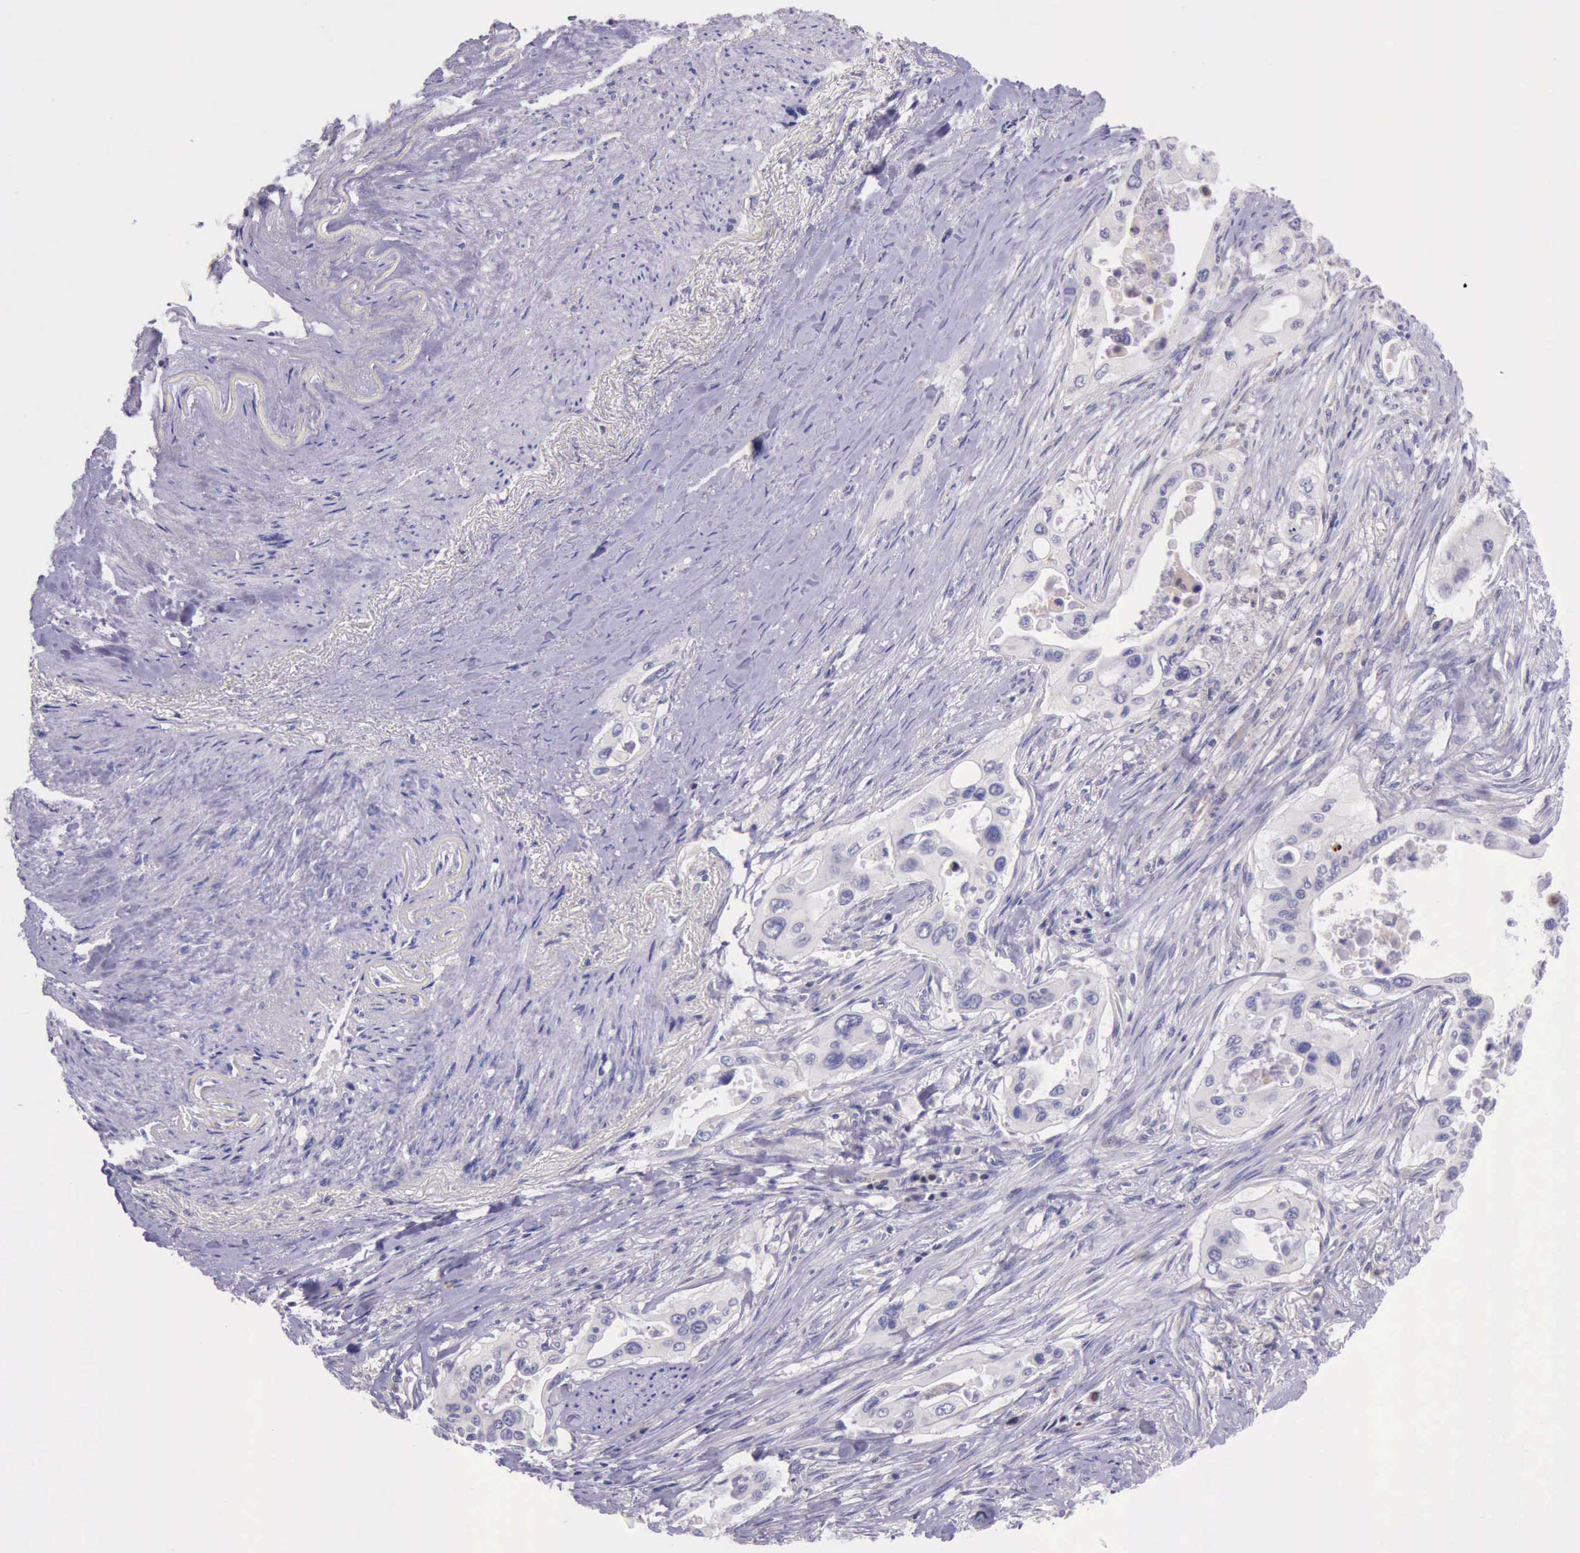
{"staining": {"intensity": "negative", "quantity": "none", "location": "none"}, "tissue": "pancreatic cancer", "cell_type": "Tumor cells", "image_type": "cancer", "snomed": [{"axis": "morphology", "description": "Adenocarcinoma, NOS"}, {"axis": "topography", "description": "Pancreas"}], "caption": "Photomicrograph shows no protein staining in tumor cells of adenocarcinoma (pancreatic) tissue.", "gene": "PARP1", "patient": {"sex": "male", "age": 77}}